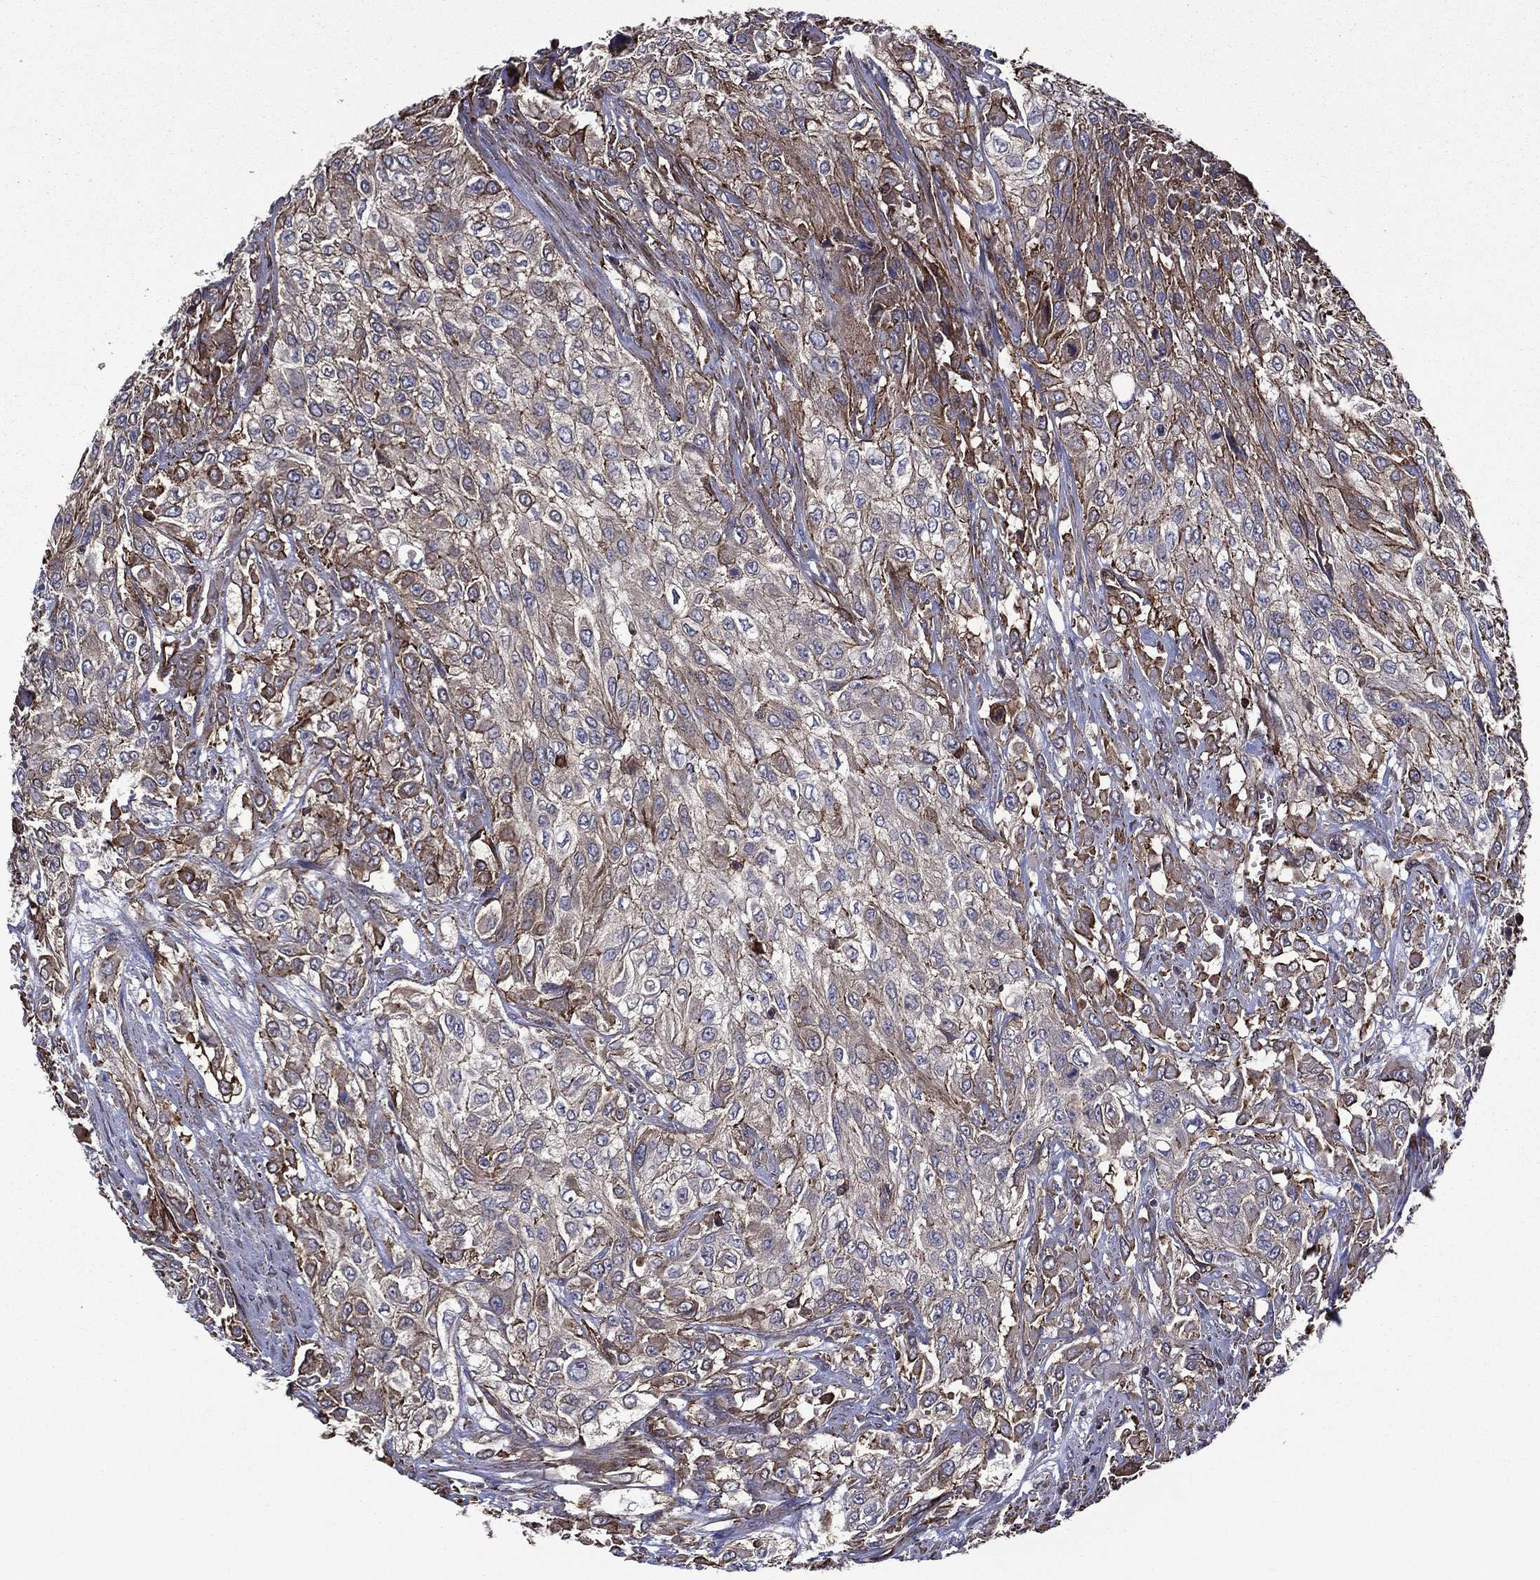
{"staining": {"intensity": "moderate", "quantity": "<25%", "location": "cytoplasmic/membranous"}, "tissue": "urothelial cancer", "cell_type": "Tumor cells", "image_type": "cancer", "snomed": [{"axis": "morphology", "description": "Urothelial carcinoma, High grade"}, {"axis": "topography", "description": "Urinary bladder"}], "caption": "Immunohistochemistry of human urothelial carcinoma (high-grade) exhibits low levels of moderate cytoplasmic/membranous staining in about <25% of tumor cells.", "gene": "PLPP3", "patient": {"sex": "male", "age": 57}}